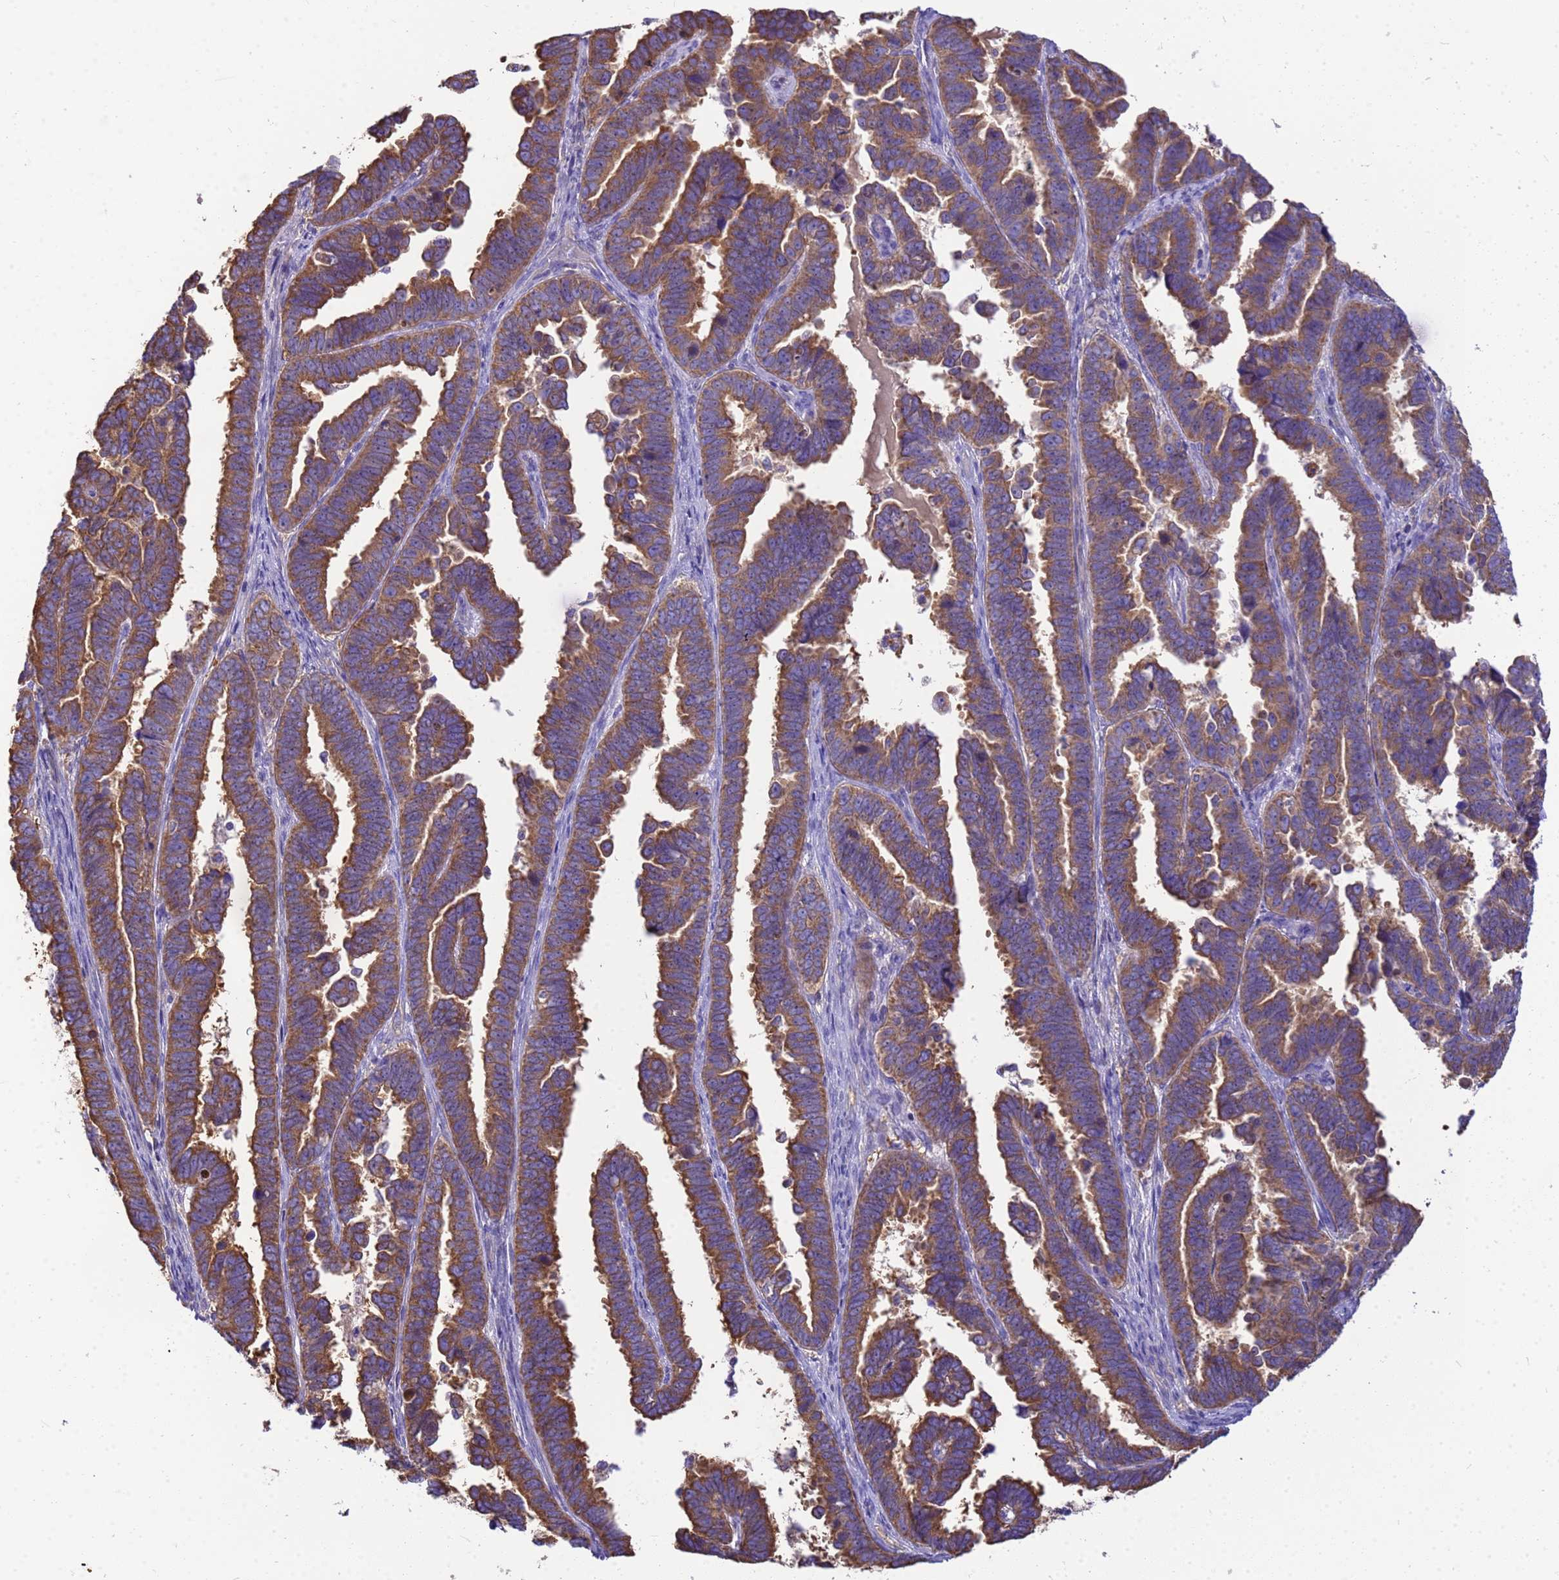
{"staining": {"intensity": "moderate", "quantity": ">75%", "location": "cytoplasmic/membranous"}, "tissue": "endometrial cancer", "cell_type": "Tumor cells", "image_type": "cancer", "snomed": [{"axis": "morphology", "description": "Adenocarcinoma, NOS"}, {"axis": "topography", "description": "Endometrium"}], "caption": "A brown stain shows moderate cytoplasmic/membranous staining of a protein in human endometrial cancer tumor cells. (Brightfield microscopy of DAB IHC at high magnification).", "gene": "TUBB1", "patient": {"sex": "female", "age": 75}}